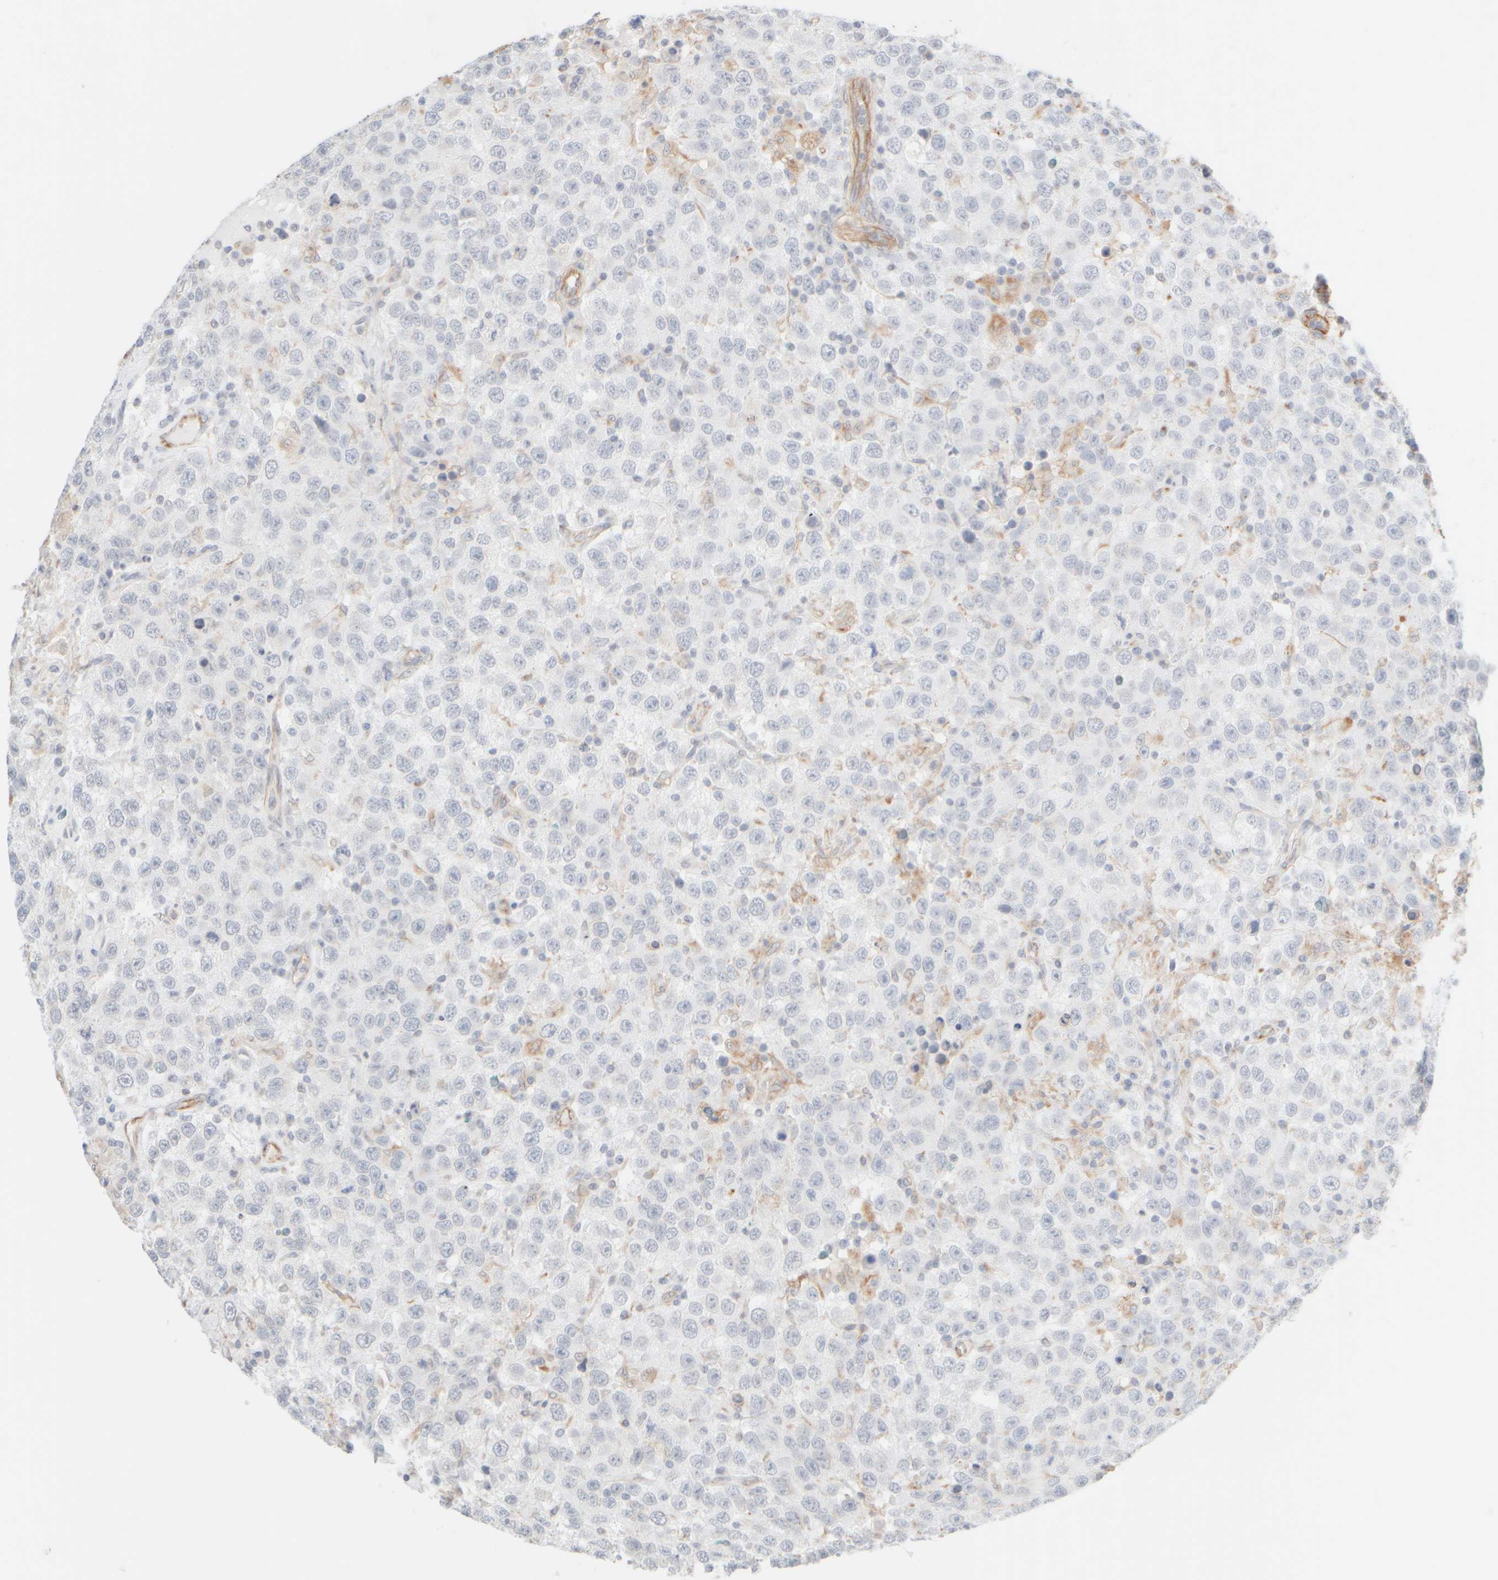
{"staining": {"intensity": "negative", "quantity": "none", "location": "none"}, "tissue": "testis cancer", "cell_type": "Tumor cells", "image_type": "cancer", "snomed": [{"axis": "morphology", "description": "Seminoma, NOS"}, {"axis": "topography", "description": "Testis"}], "caption": "This is a image of IHC staining of seminoma (testis), which shows no positivity in tumor cells.", "gene": "KRT15", "patient": {"sex": "male", "age": 41}}